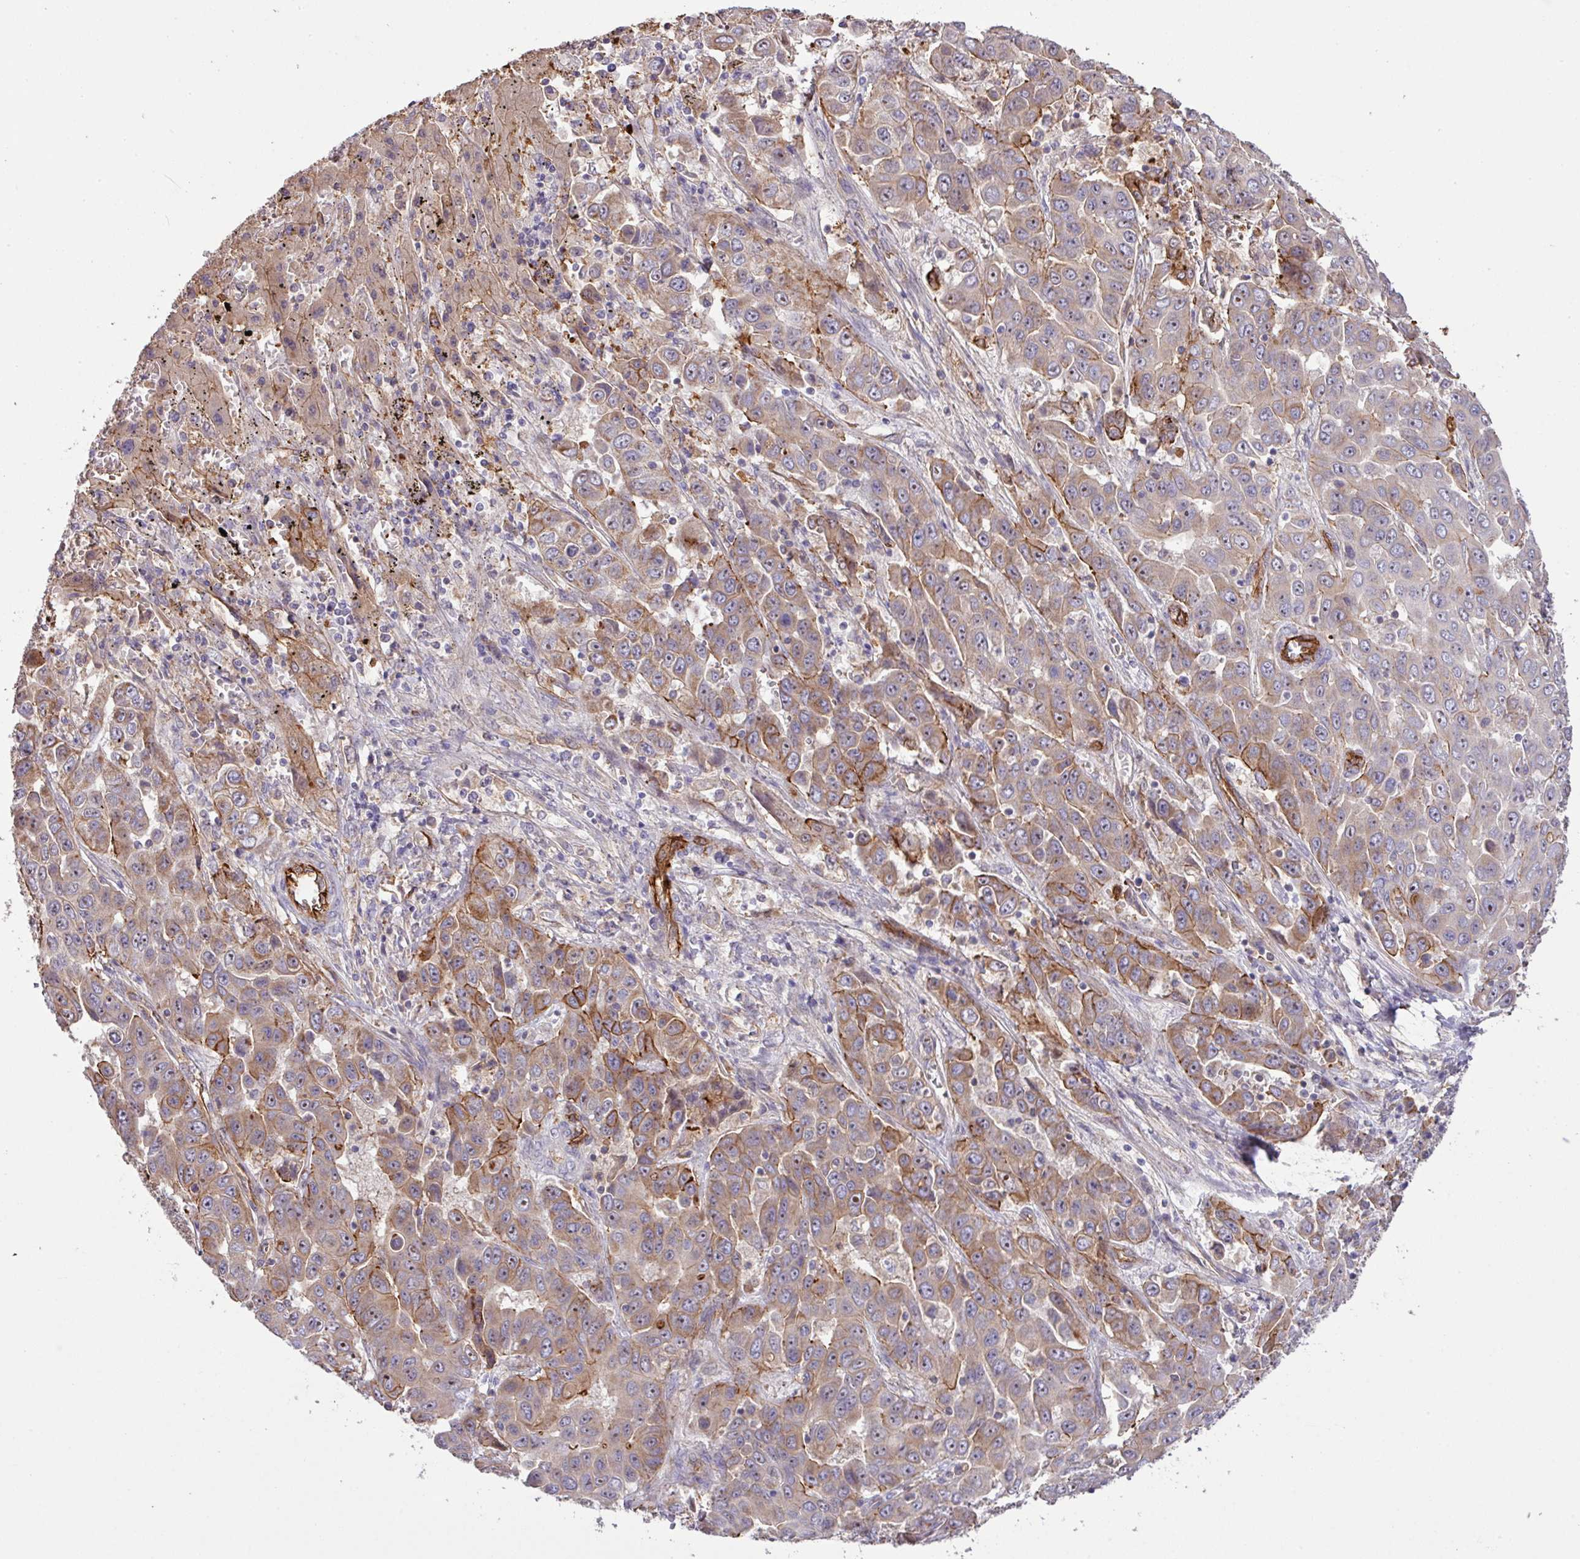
{"staining": {"intensity": "moderate", "quantity": "25%-75%", "location": "cytoplasmic/membranous"}, "tissue": "liver cancer", "cell_type": "Tumor cells", "image_type": "cancer", "snomed": [{"axis": "morphology", "description": "Cholangiocarcinoma"}, {"axis": "topography", "description": "Liver"}], "caption": "Cholangiocarcinoma (liver) stained with DAB IHC displays medium levels of moderate cytoplasmic/membranous expression in about 25%-75% of tumor cells. (DAB = brown stain, brightfield microscopy at high magnification).", "gene": "LRRC53", "patient": {"sex": "female", "age": 52}}